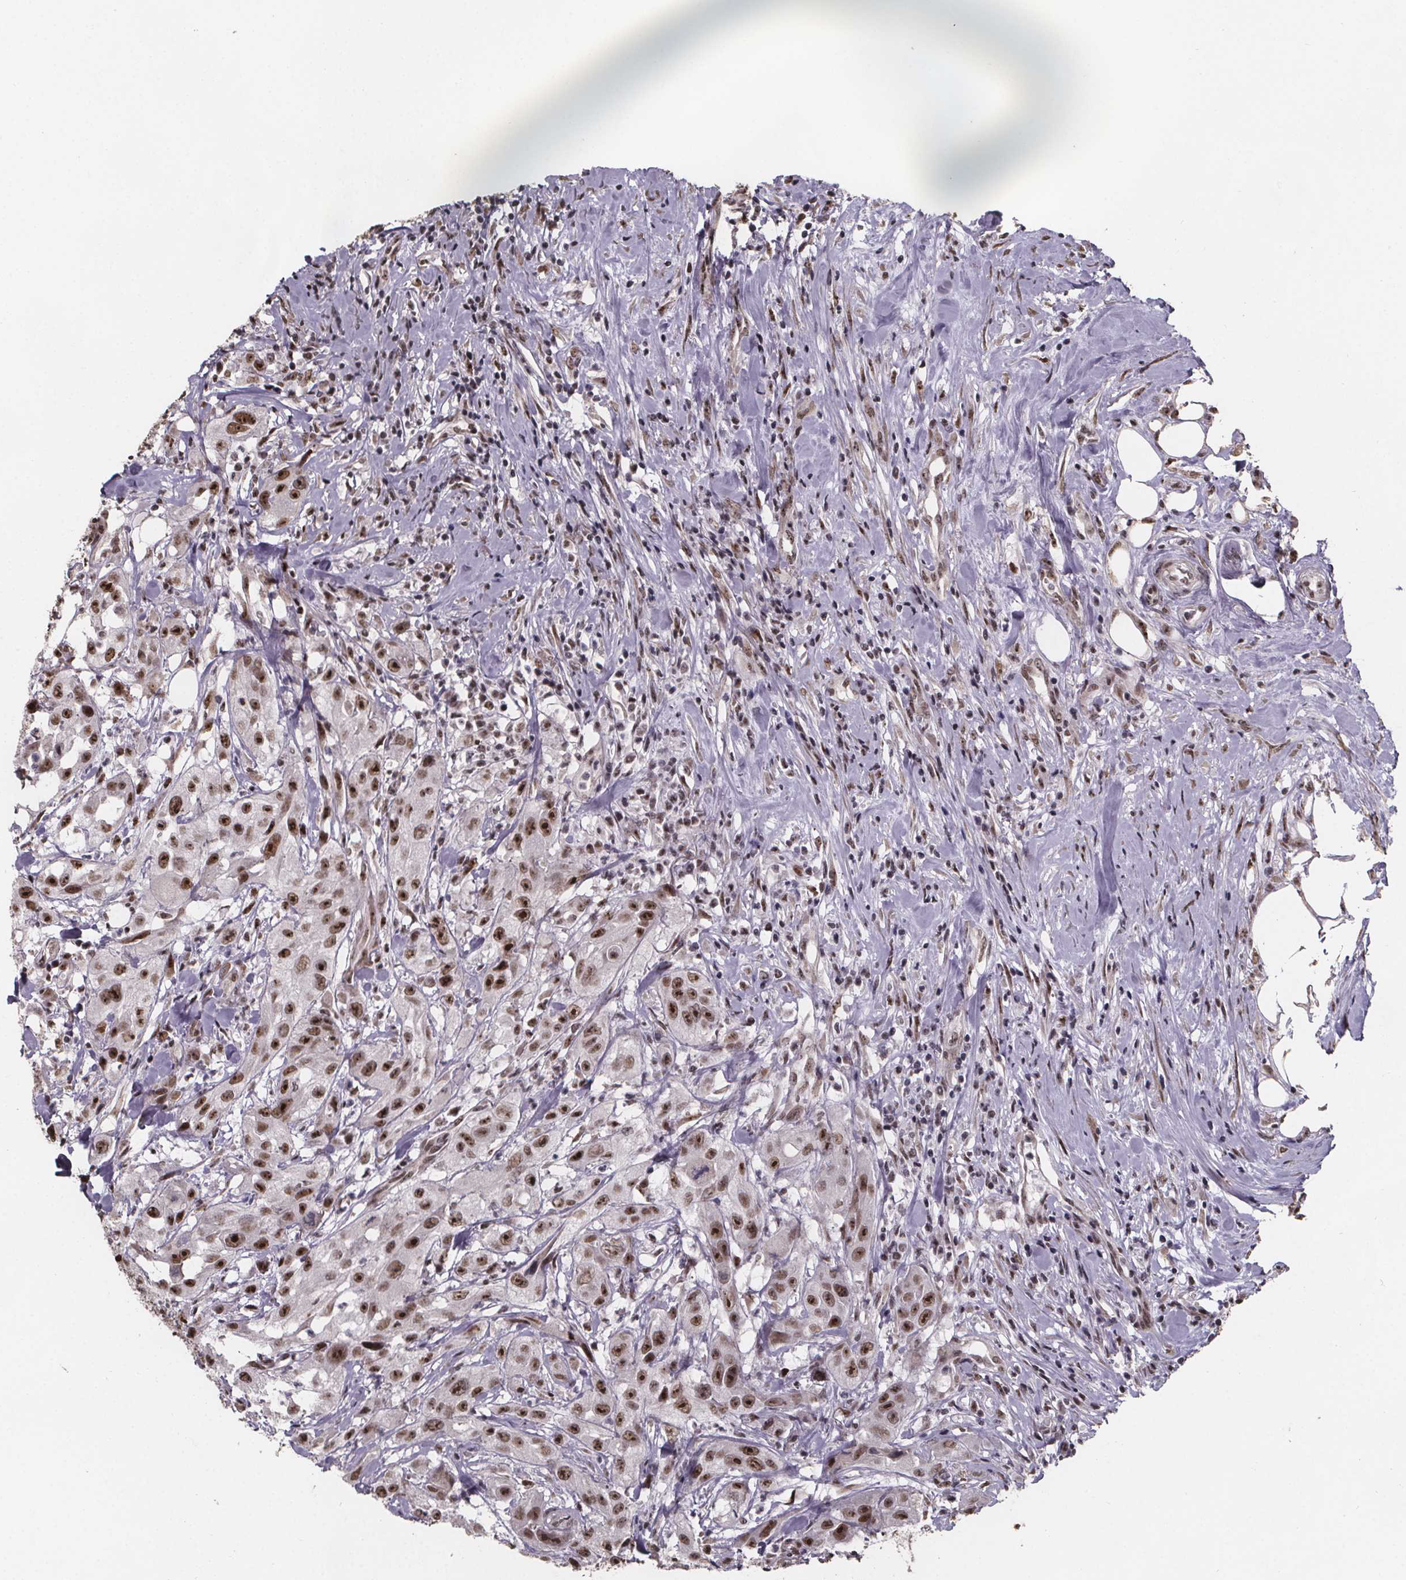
{"staining": {"intensity": "moderate", "quantity": ">75%", "location": "nuclear"}, "tissue": "urothelial cancer", "cell_type": "Tumor cells", "image_type": "cancer", "snomed": [{"axis": "morphology", "description": "Urothelial carcinoma, High grade"}, {"axis": "topography", "description": "Urinary bladder"}], "caption": "Tumor cells show medium levels of moderate nuclear staining in approximately >75% of cells in urothelial cancer. (IHC, brightfield microscopy, high magnification).", "gene": "U2SURP", "patient": {"sex": "male", "age": 79}}